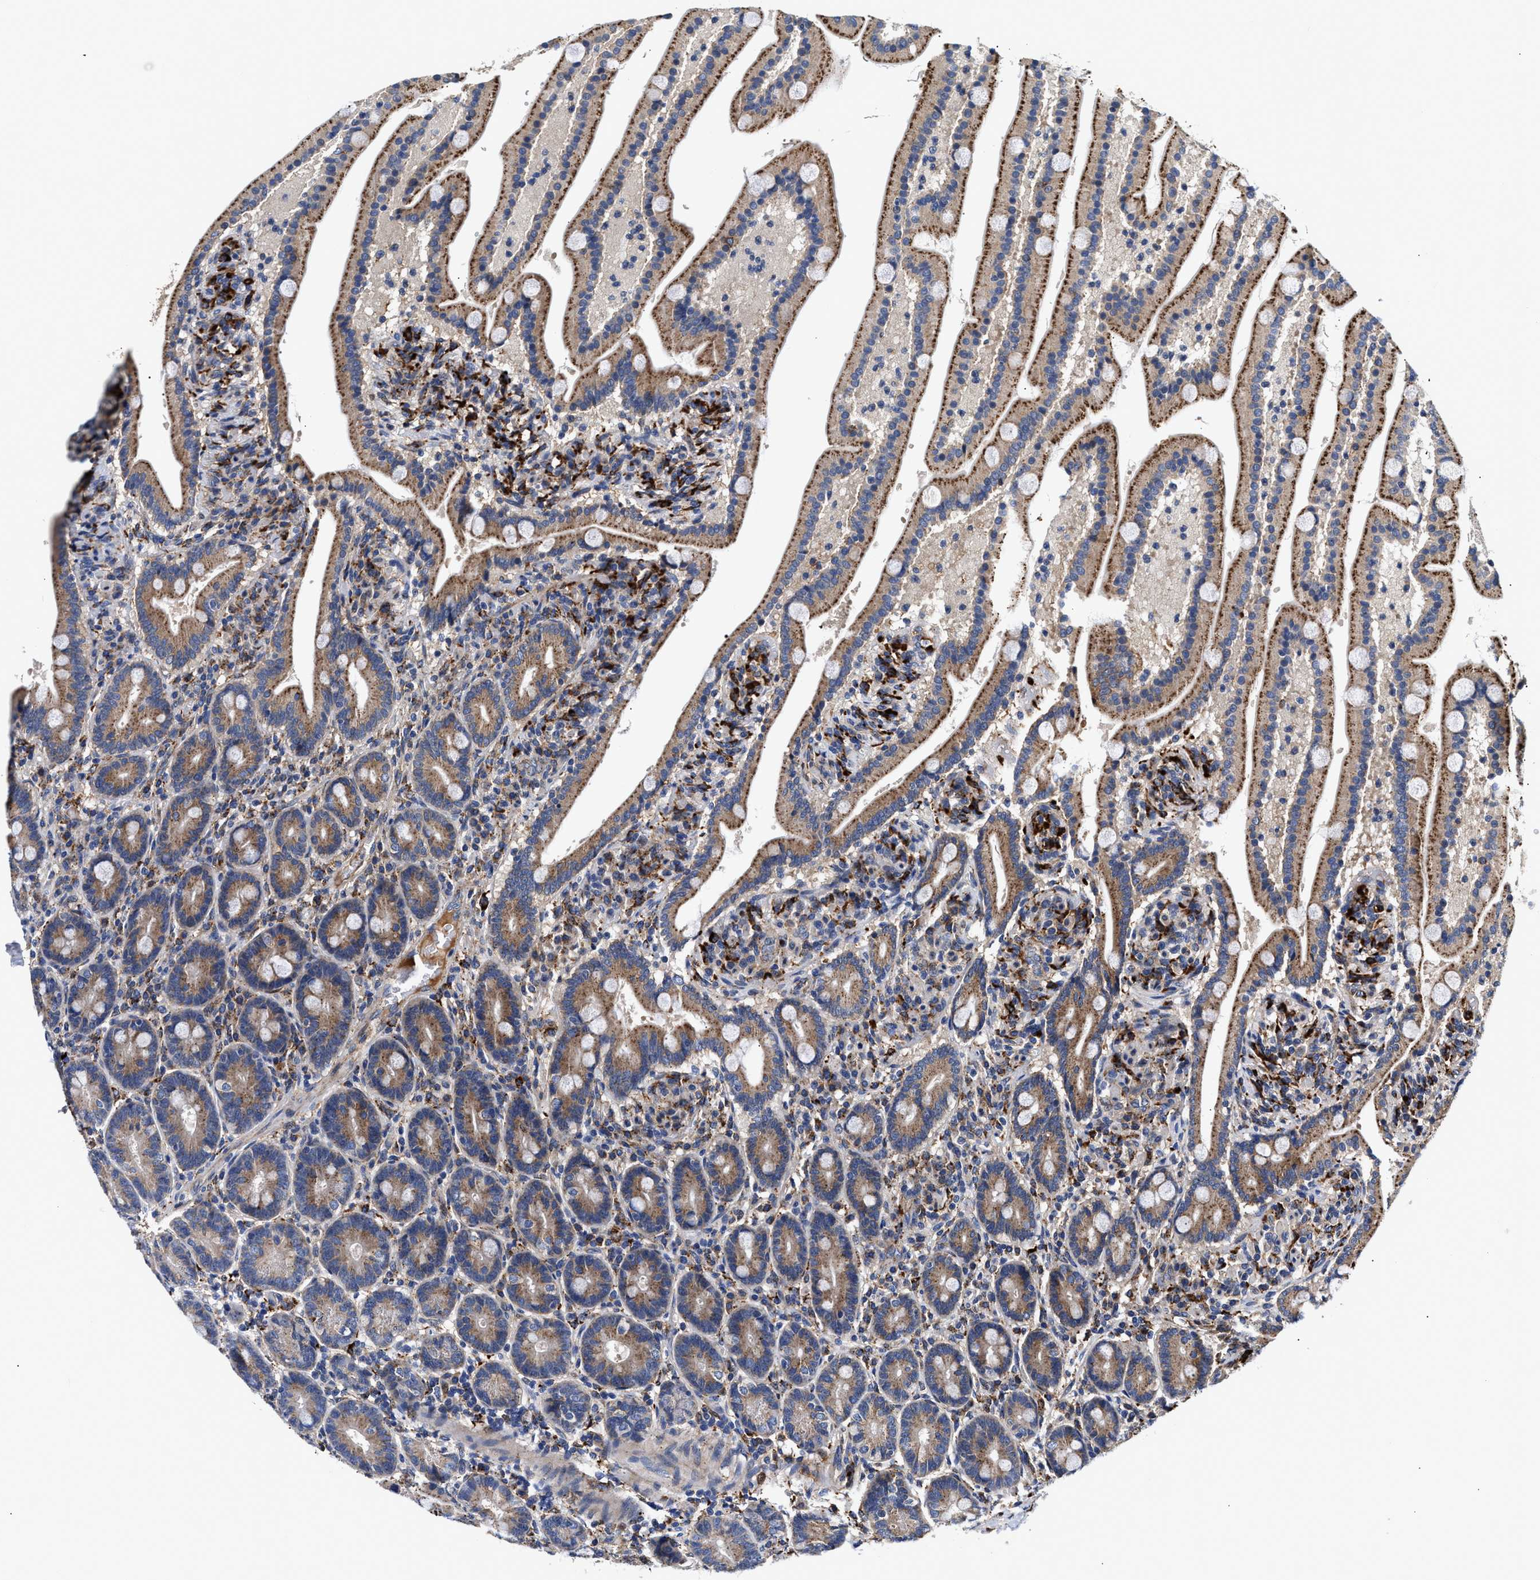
{"staining": {"intensity": "strong", "quantity": "25%-75%", "location": "cytoplasmic/membranous"}, "tissue": "duodenum", "cell_type": "Glandular cells", "image_type": "normal", "snomed": [{"axis": "morphology", "description": "Normal tissue, NOS"}, {"axis": "topography", "description": "Duodenum"}], "caption": "Strong cytoplasmic/membranous protein expression is identified in approximately 25%-75% of glandular cells in duodenum.", "gene": "CCDC146", "patient": {"sex": "male", "age": 54}}